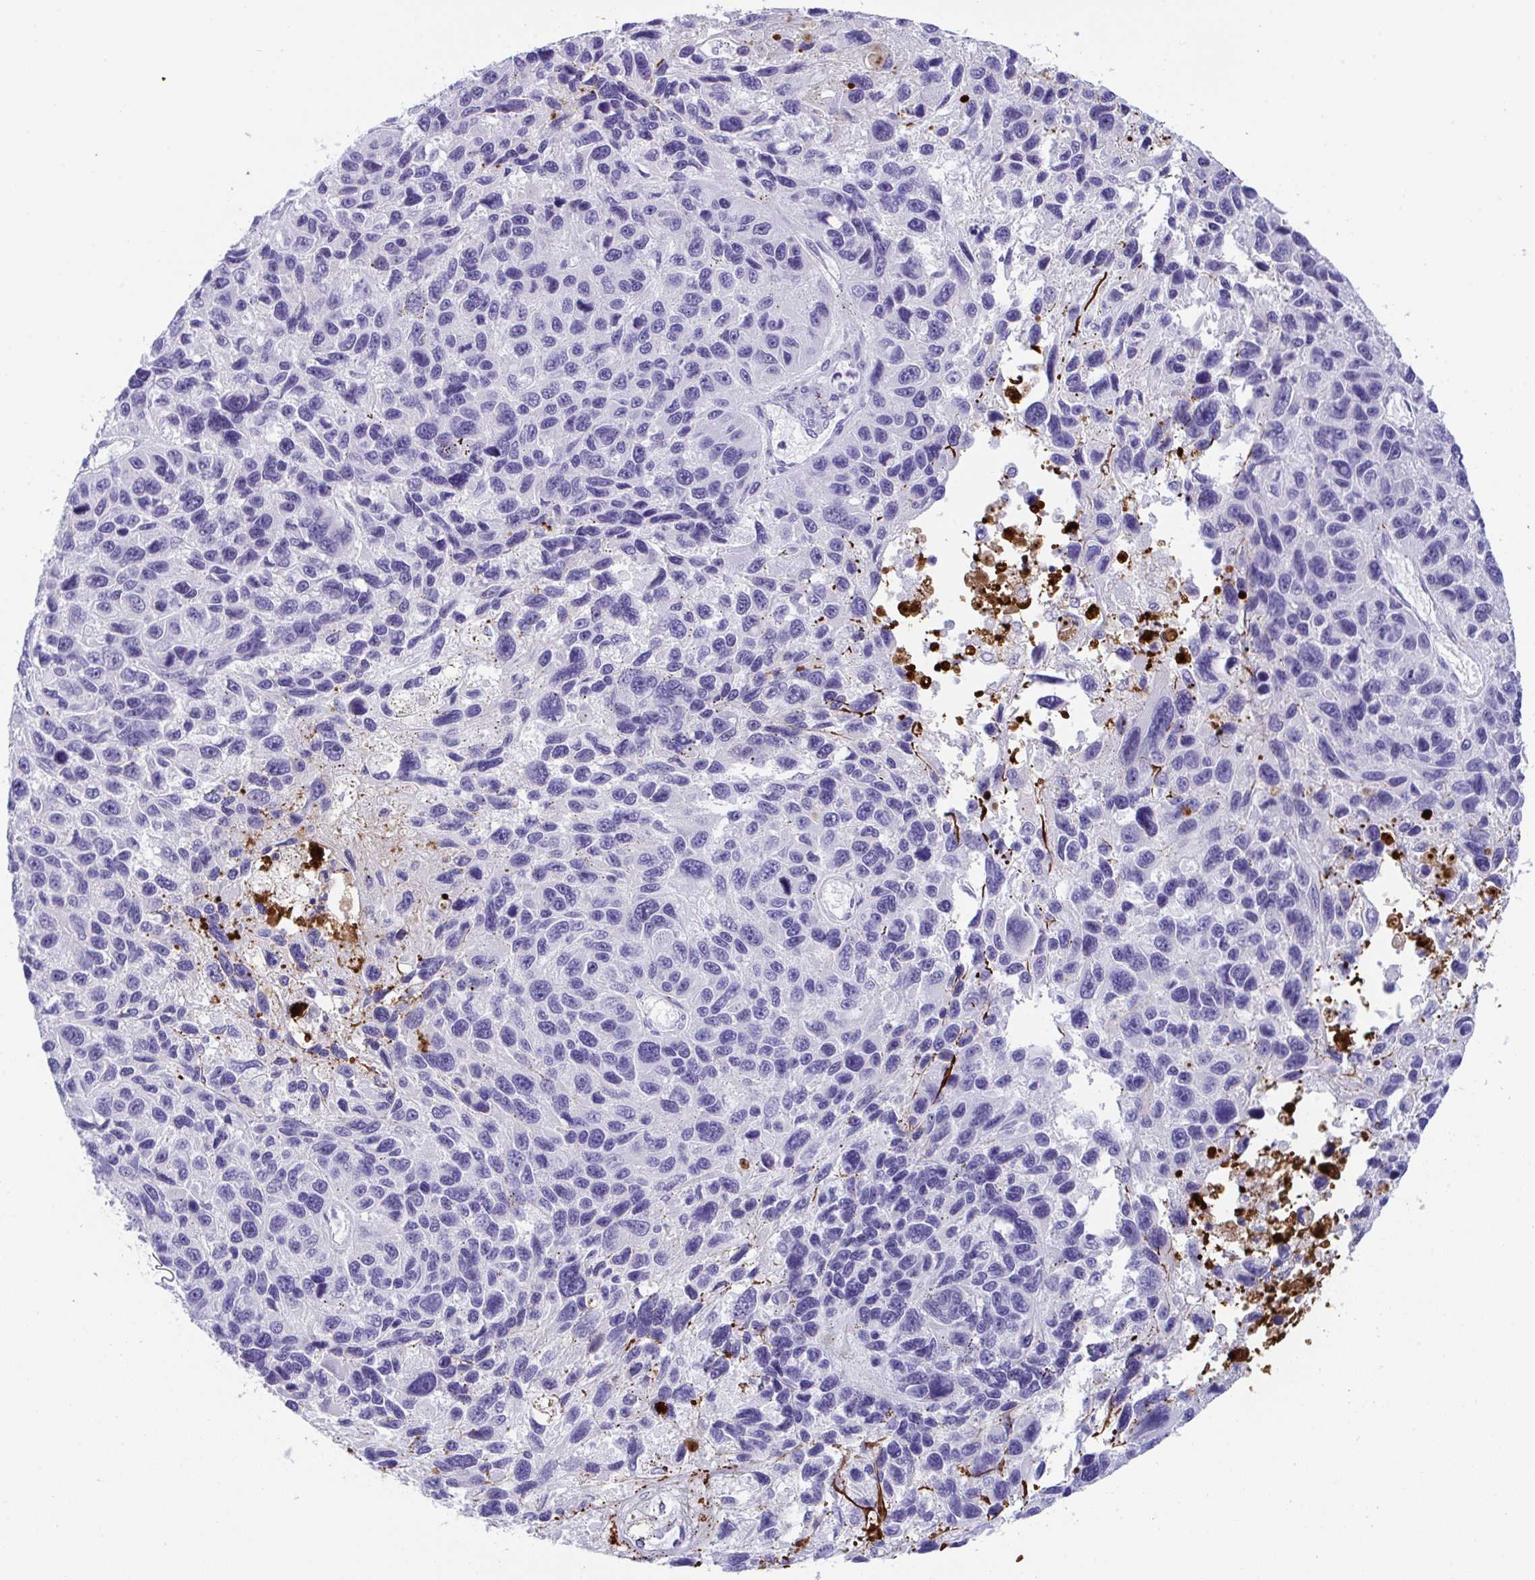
{"staining": {"intensity": "negative", "quantity": "none", "location": "none"}, "tissue": "melanoma", "cell_type": "Tumor cells", "image_type": "cancer", "snomed": [{"axis": "morphology", "description": "Malignant melanoma, NOS"}, {"axis": "topography", "description": "Skin"}], "caption": "Immunohistochemistry (IHC) of melanoma demonstrates no expression in tumor cells.", "gene": "KMT2E", "patient": {"sex": "male", "age": 53}}